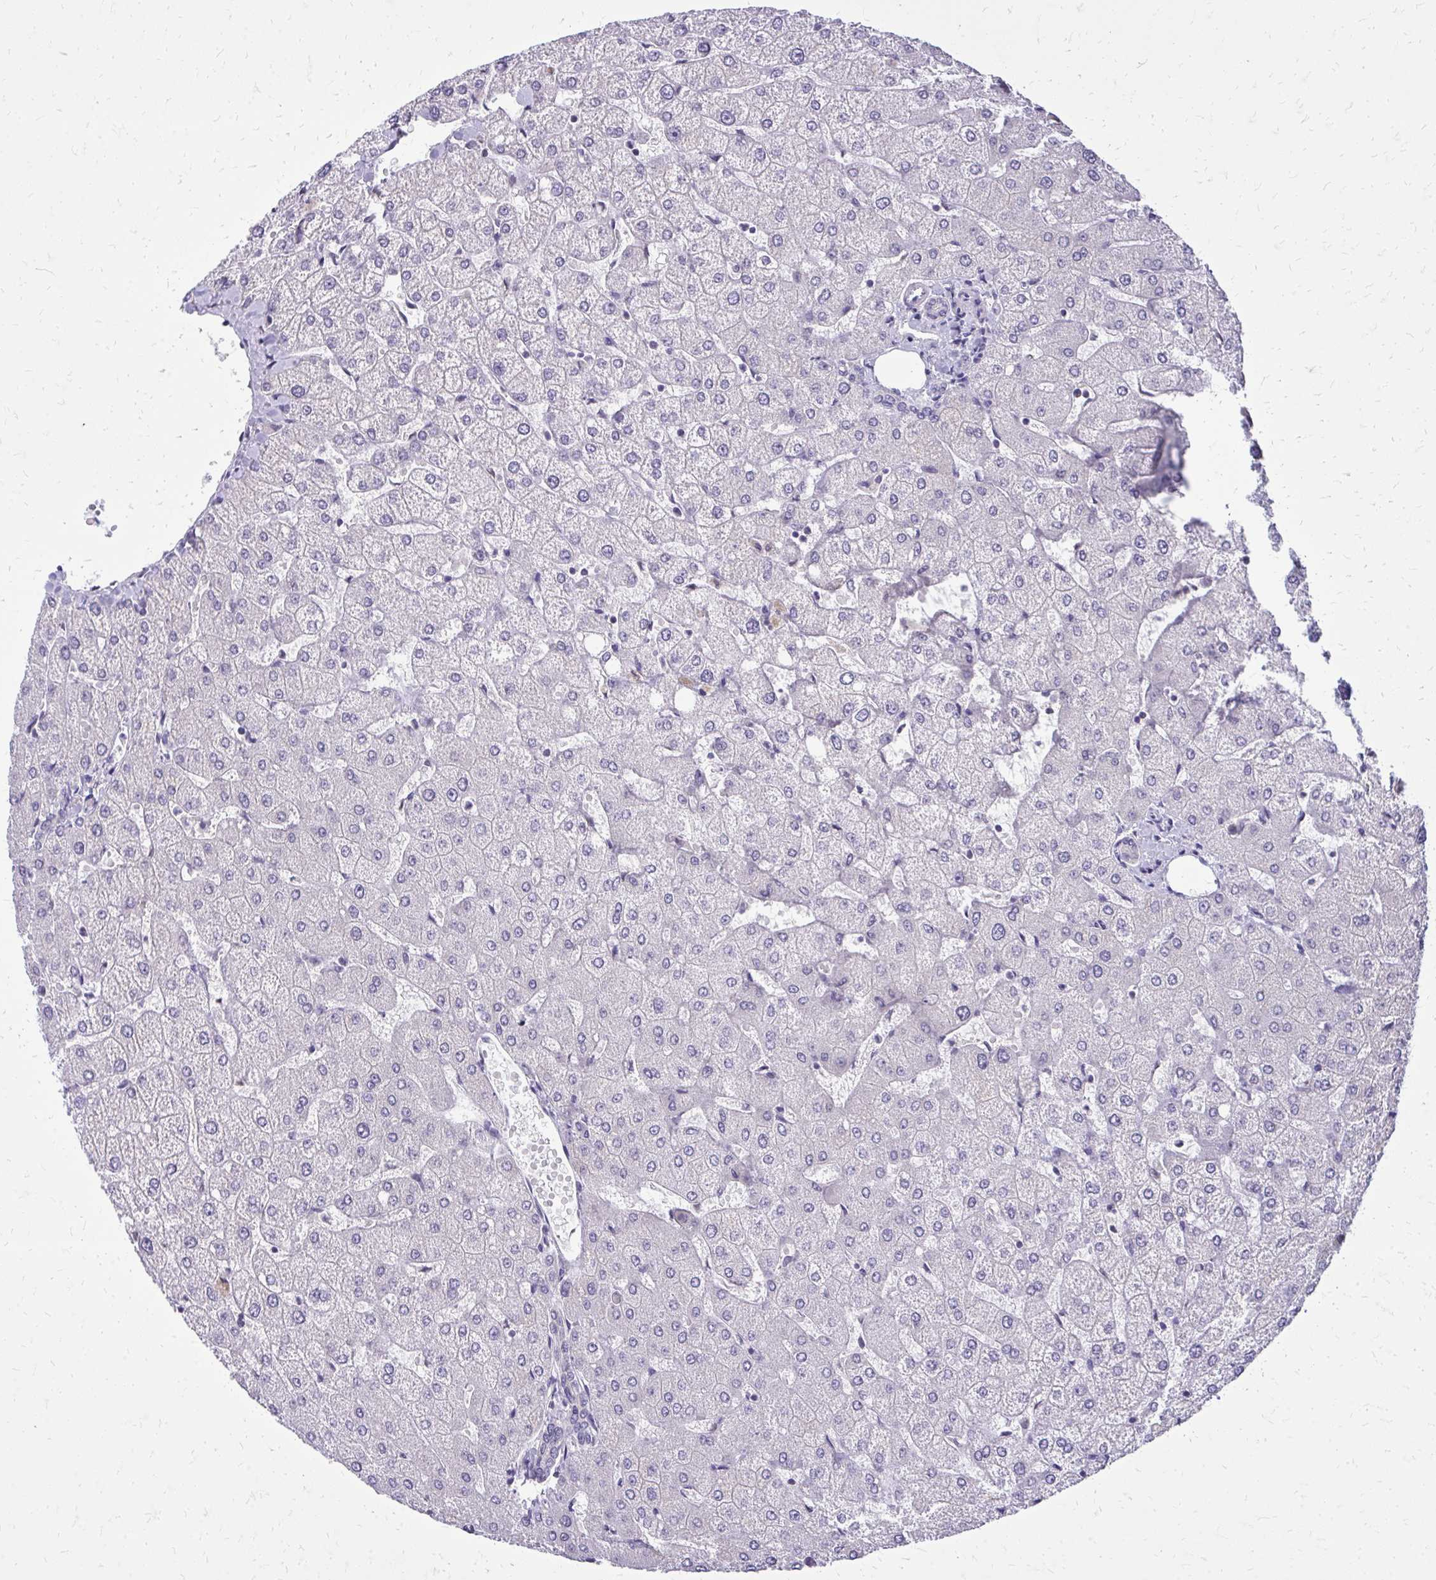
{"staining": {"intensity": "negative", "quantity": "none", "location": "none"}, "tissue": "liver", "cell_type": "Cholangiocytes", "image_type": "normal", "snomed": [{"axis": "morphology", "description": "Normal tissue, NOS"}, {"axis": "topography", "description": "Liver"}], "caption": "The immunohistochemistry image has no significant positivity in cholangiocytes of liver. (DAB (3,3'-diaminobenzidine) immunohistochemistry, high magnification).", "gene": "AKAP5", "patient": {"sex": "female", "age": 54}}